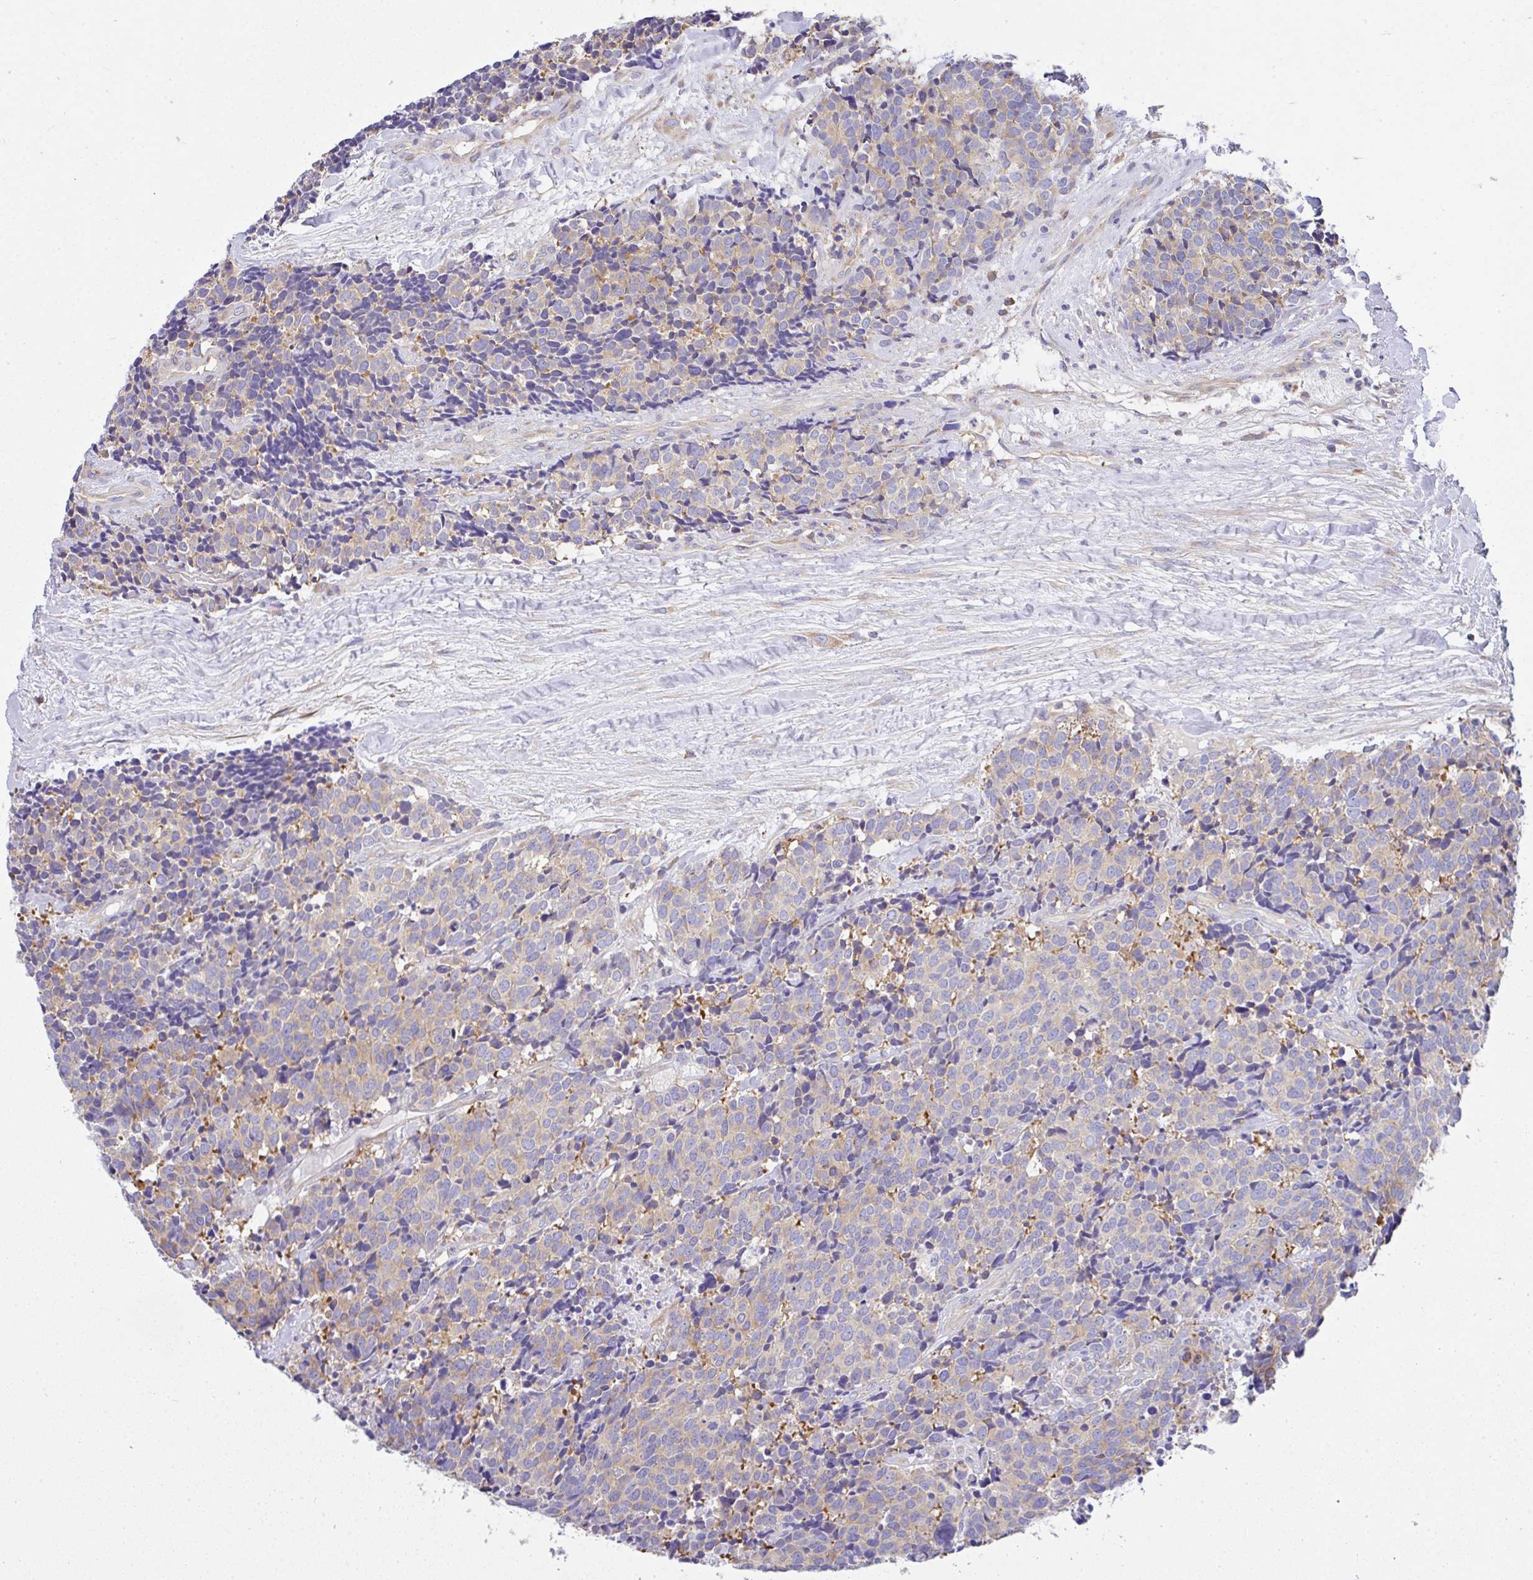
{"staining": {"intensity": "negative", "quantity": "none", "location": "none"}, "tissue": "carcinoid", "cell_type": "Tumor cells", "image_type": "cancer", "snomed": [{"axis": "morphology", "description": "Carcinoid, malignant, NOS"}, {"axis": "topography", "description": "Skin"}], "caption": "Immunohistochemistry of carcinoid shows no expression in tumor cells. (DAB IHC with hematoxylin counter stain).", "gene": "GFPT2", "patient": {"sex": "female", "age": 79}}